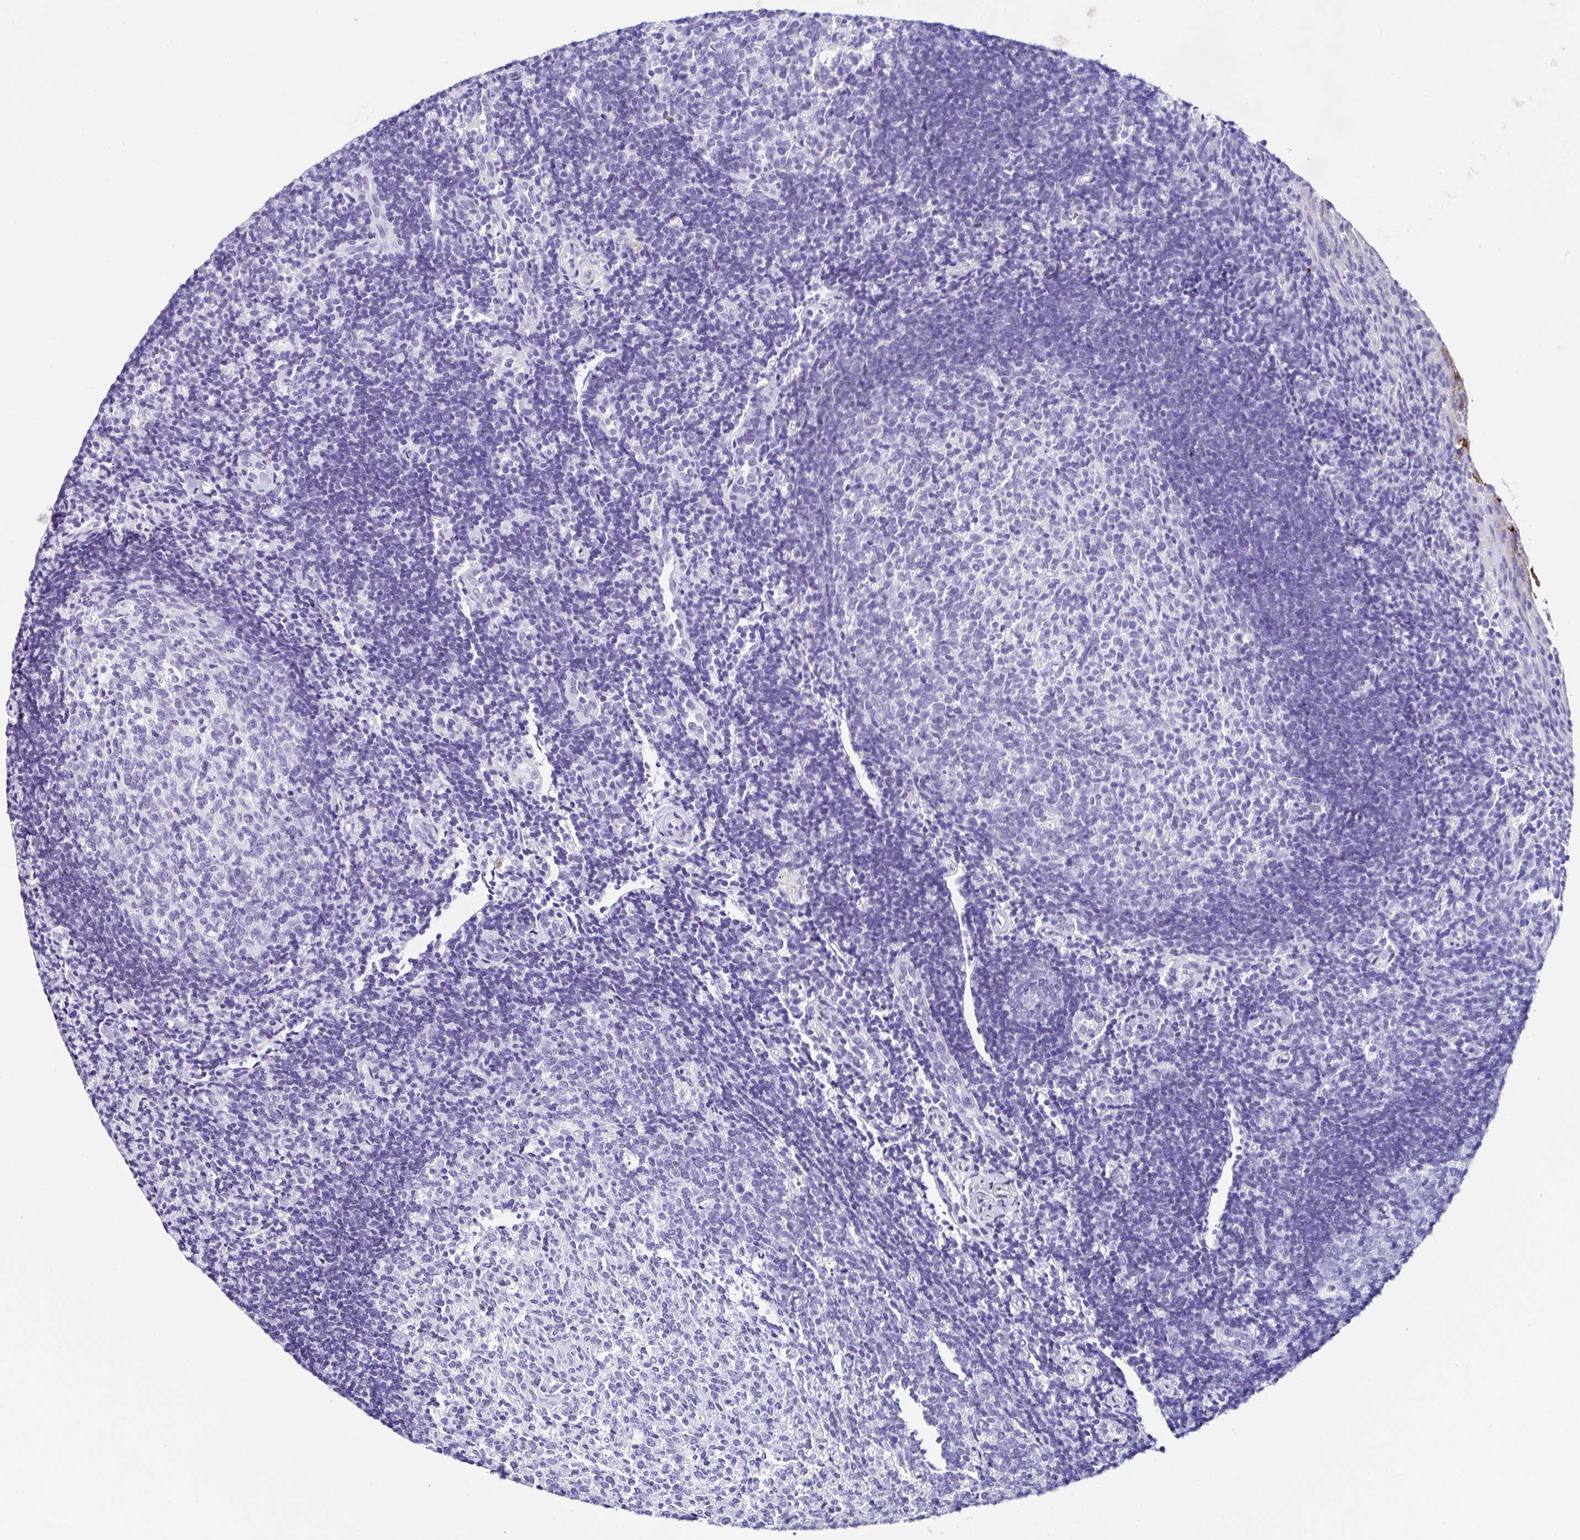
{"staining": {"intensity": "negative", "quantity": "none", "location": "none"}, "tissue": "tonsil", "cell_type": "Germinal center cells", "image_type": "normal", "snomed": [{"axis": "morphology", "description": "Normal tissue, NOS"}, {"axis": "topography", "description": "Tonsil"}], "caption": "Immunohistochemistry (IHC) image of unremarkable human tonsil stained for a protein (brown), which exhibits no expression in germinal center cells.", "gene": "TMPRSS11E", "patient": {"sex": "female", "age": 10}}